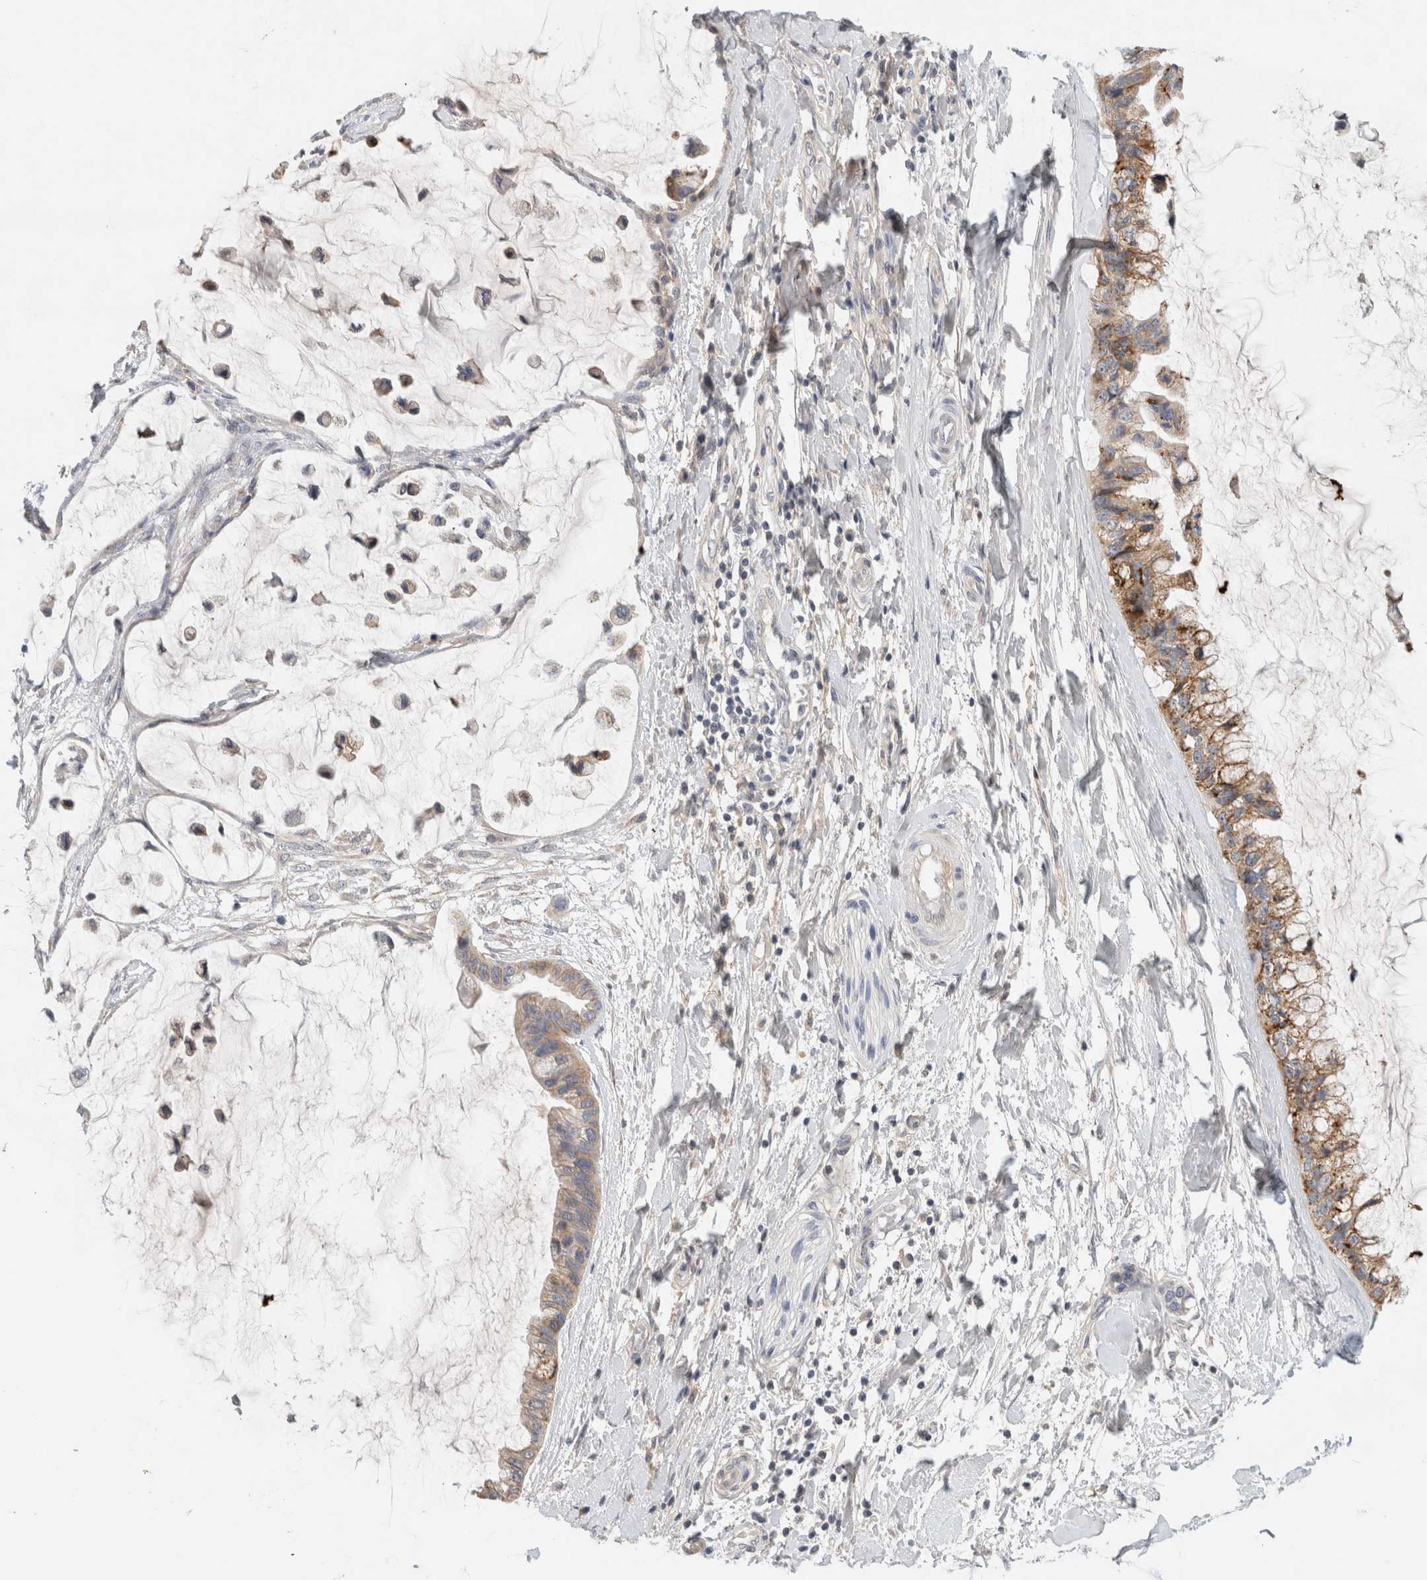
{"staining": {"intensity": "moderate", "quantity": ">75%", "location": "cytoplasmic/membranous"}, "tissue": "ovarian cancer", "cell_type": "Tumor cells", "image_type": "cancer", "snomed": [{"axis": "morphology", "description": "Cystadenocarcinoma, mucinous, NOS"}, {"axis": "topography", "description": "Ovary"}], "caption": "Brown immunohistochemical staining in human mucinous cystadenocarcinoma (ovarian) demonstrates moderate cytoplasmic/membranous staining in about >75% of tumor cells.", "gene": "HCN3", "patient": {"sex": "female", "age": 39}}